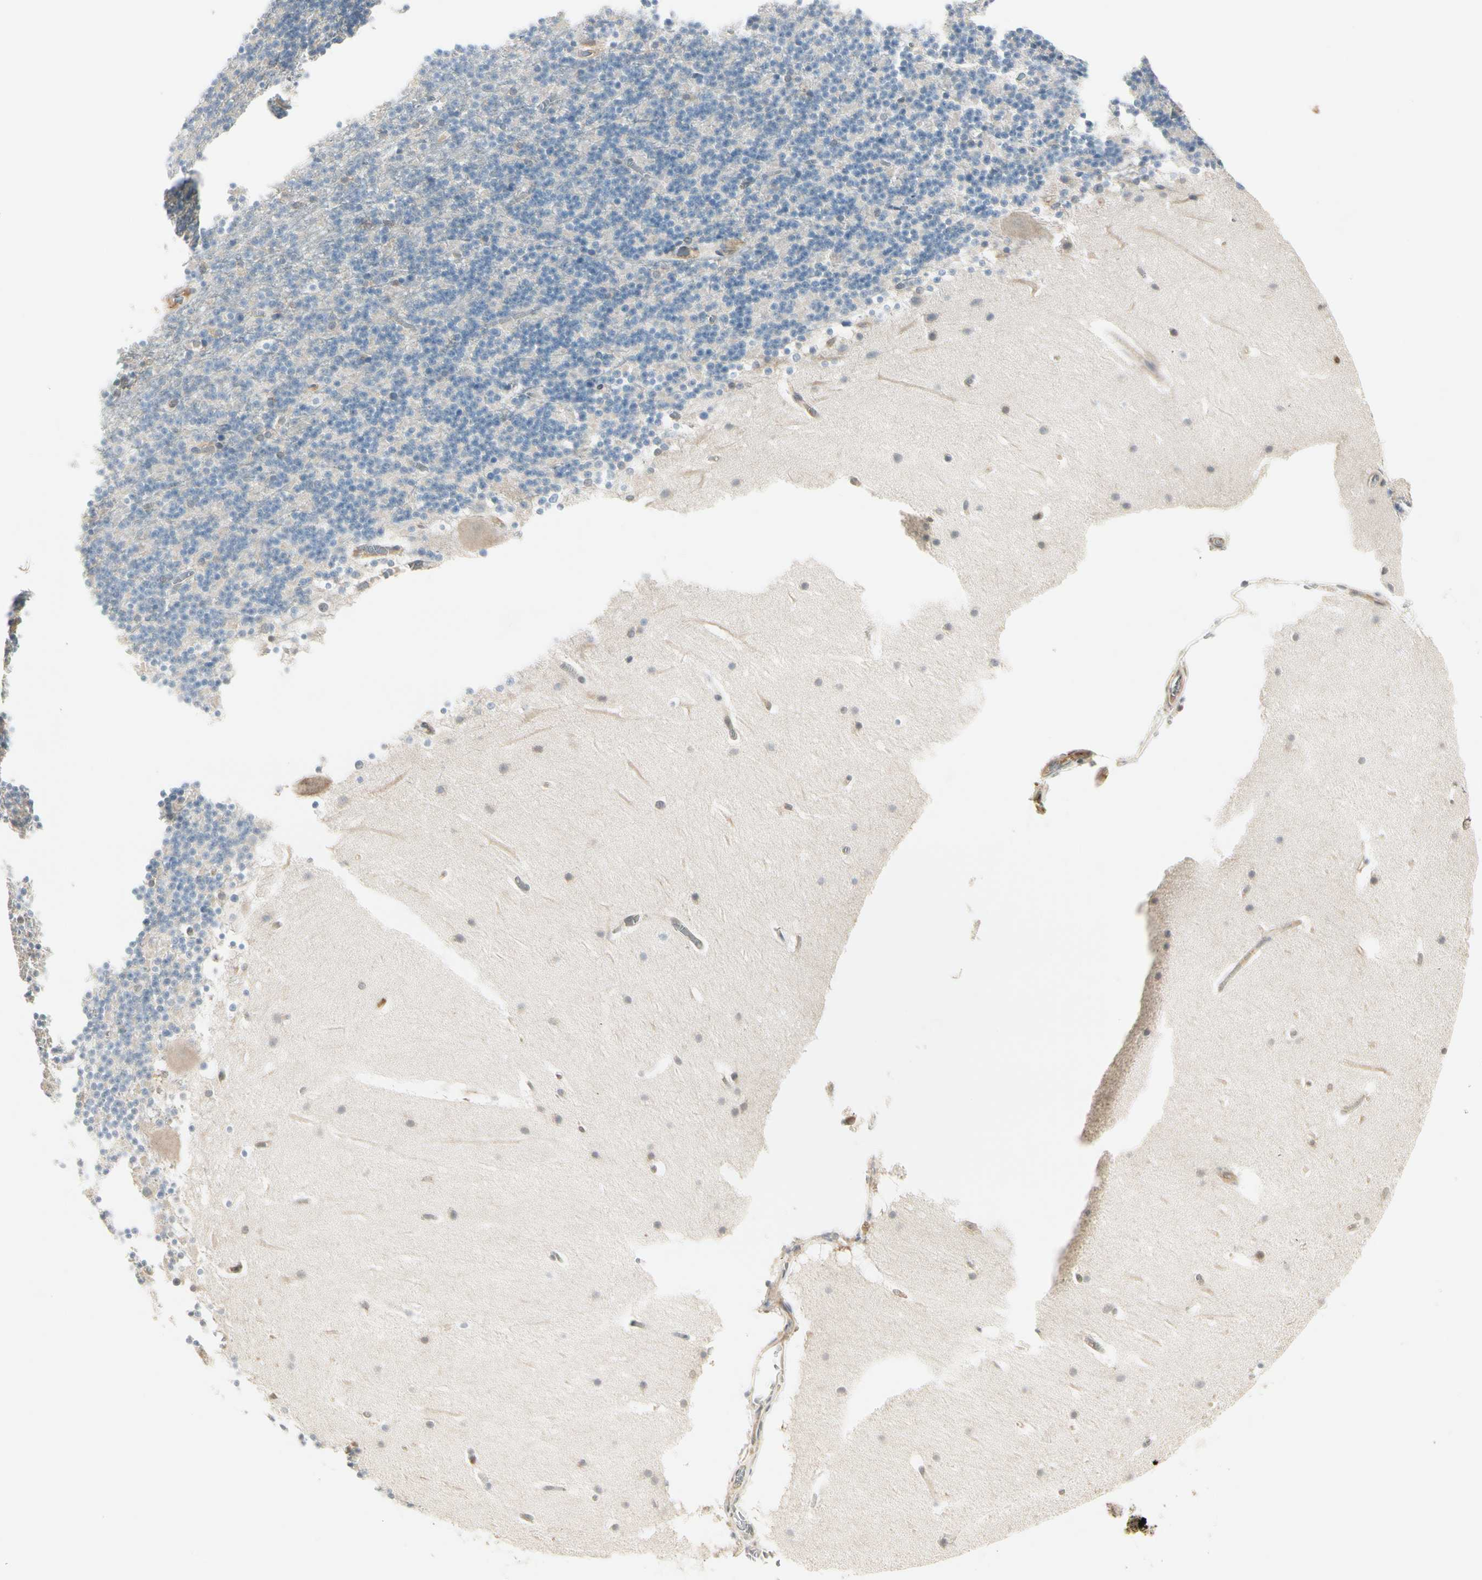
{"staining": {"intensity": "weak", "quantity": "<25%", "location": "cytoplasmic/membranous"}, "tissue": "cerebellum", "cell_type": "Cells in granular layer", "image_type": "normal", "snomed": [{"axis": "morphology", "description": "Normal tissue, NOS"}, {"axis": "topography", "description": "Cerebellum"}], "caption": "The micrograph demonstrates no significant expression in cells in granular layer of cerebellum. The staining was performed using DAB (3,3'-diaminobenzidine) to visualize the protein expression in brown, while the nuclei were stained in blue with hematoxylin (Magnification: 20x).", "gene": "OXSR1", "patient": {"sex": "male", "age": 45}}